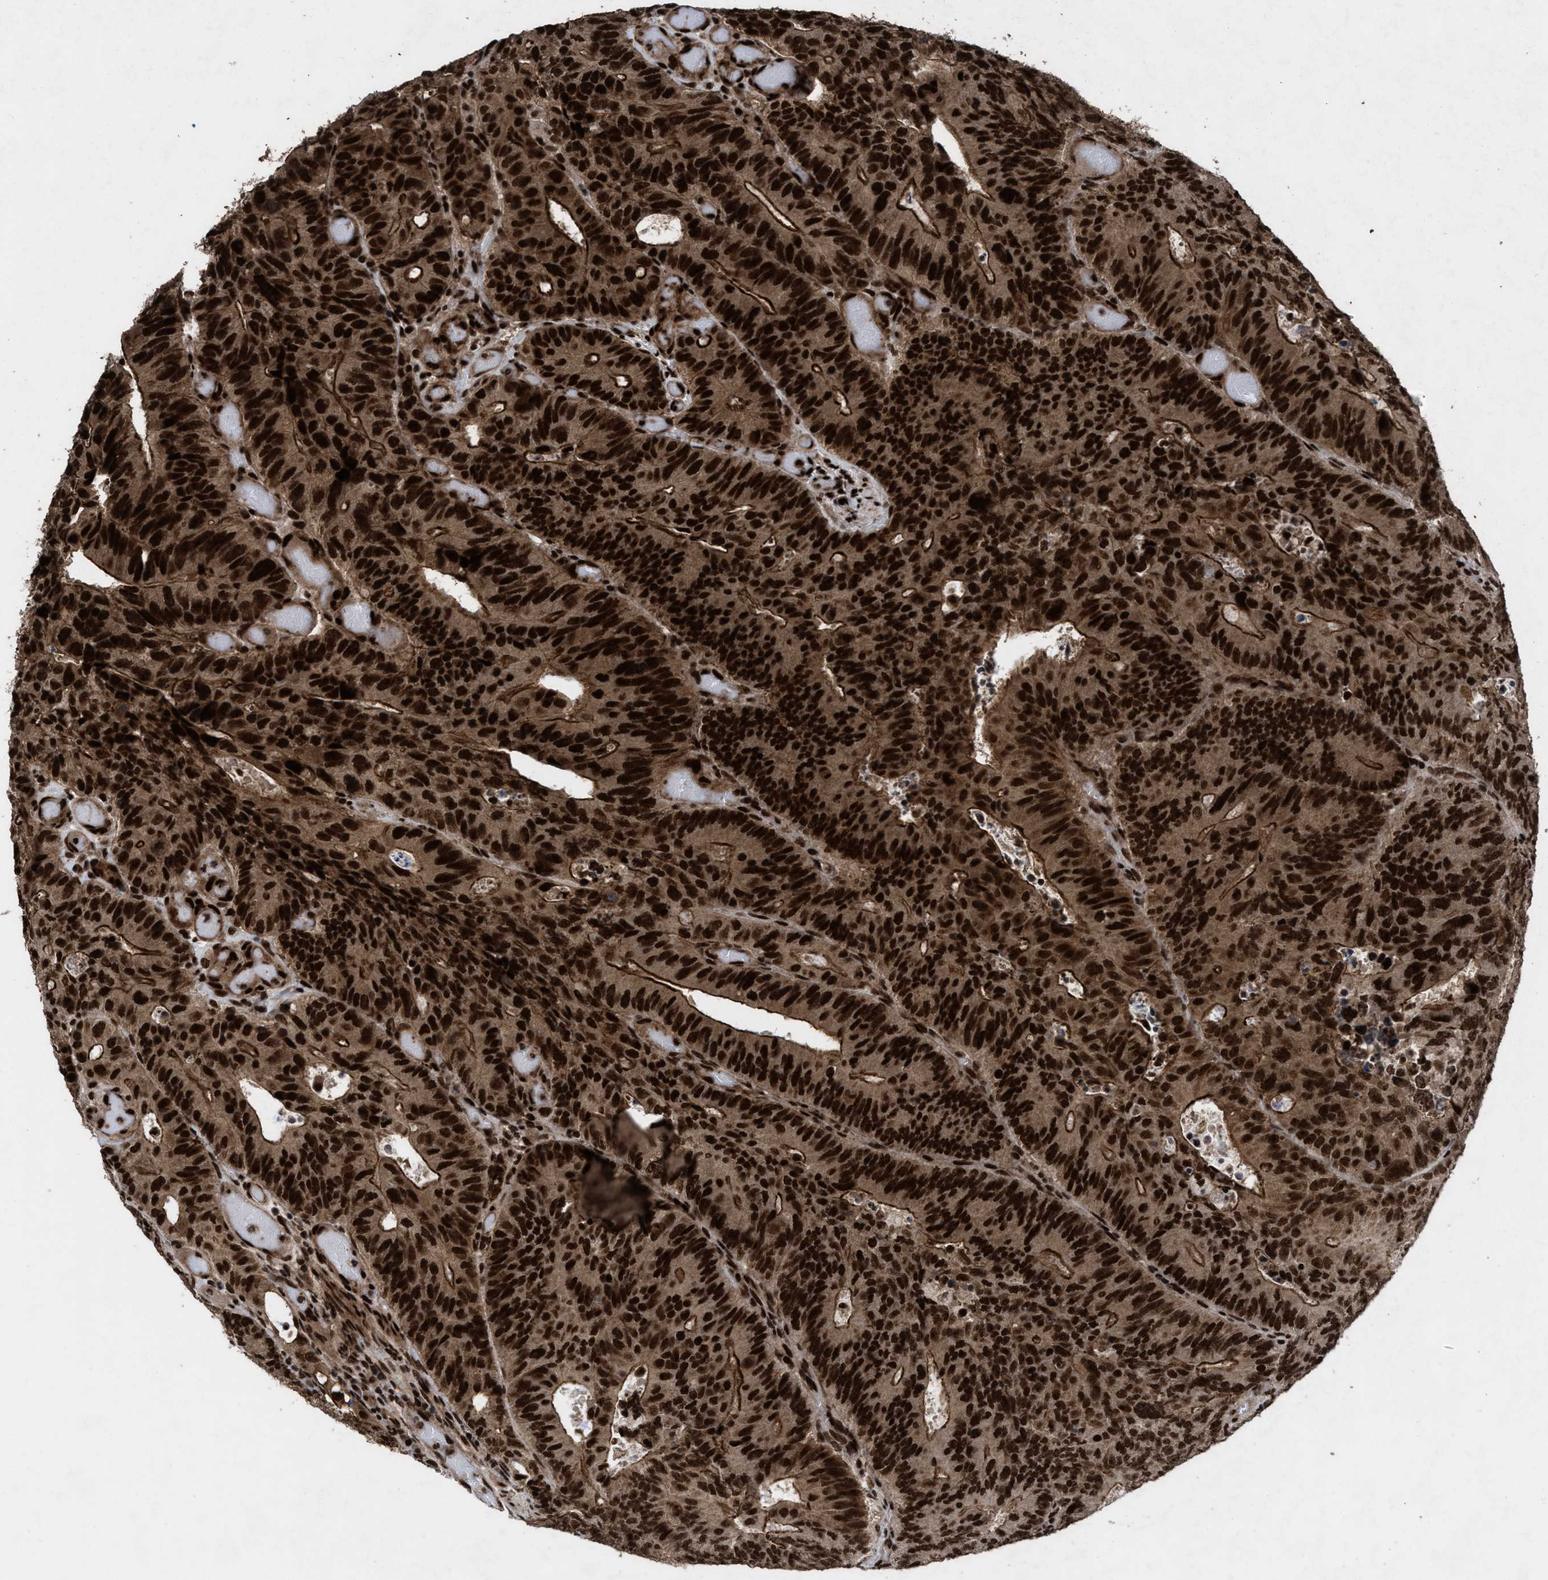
{"staining": {"intensity": "strong", "quantity": ">75%", "location": "cytoplasmic/membranous,nuclear"}, "tissue": "colorectal cancer", "cell_type": "Tumor cells", "image_type": "cancer", "snomed": [{"axis": "morphology", "description": "Adenocarcinoma, NOS"}, {"axis": "topography", "description": "Colon"}], "caption": "A histopathology image of human colorectal cancer stained for a protein displays strong cytoplasmic/membranous and nuclear brown staining in tumor cells. The staining was performed using DAB to visualize the protein expression in brown, while the nuclei were stained in blue with hematoxylin (Magnification: 20x).", "gene": "WIZ", "patient": {"sex": "male", "age": 87}}